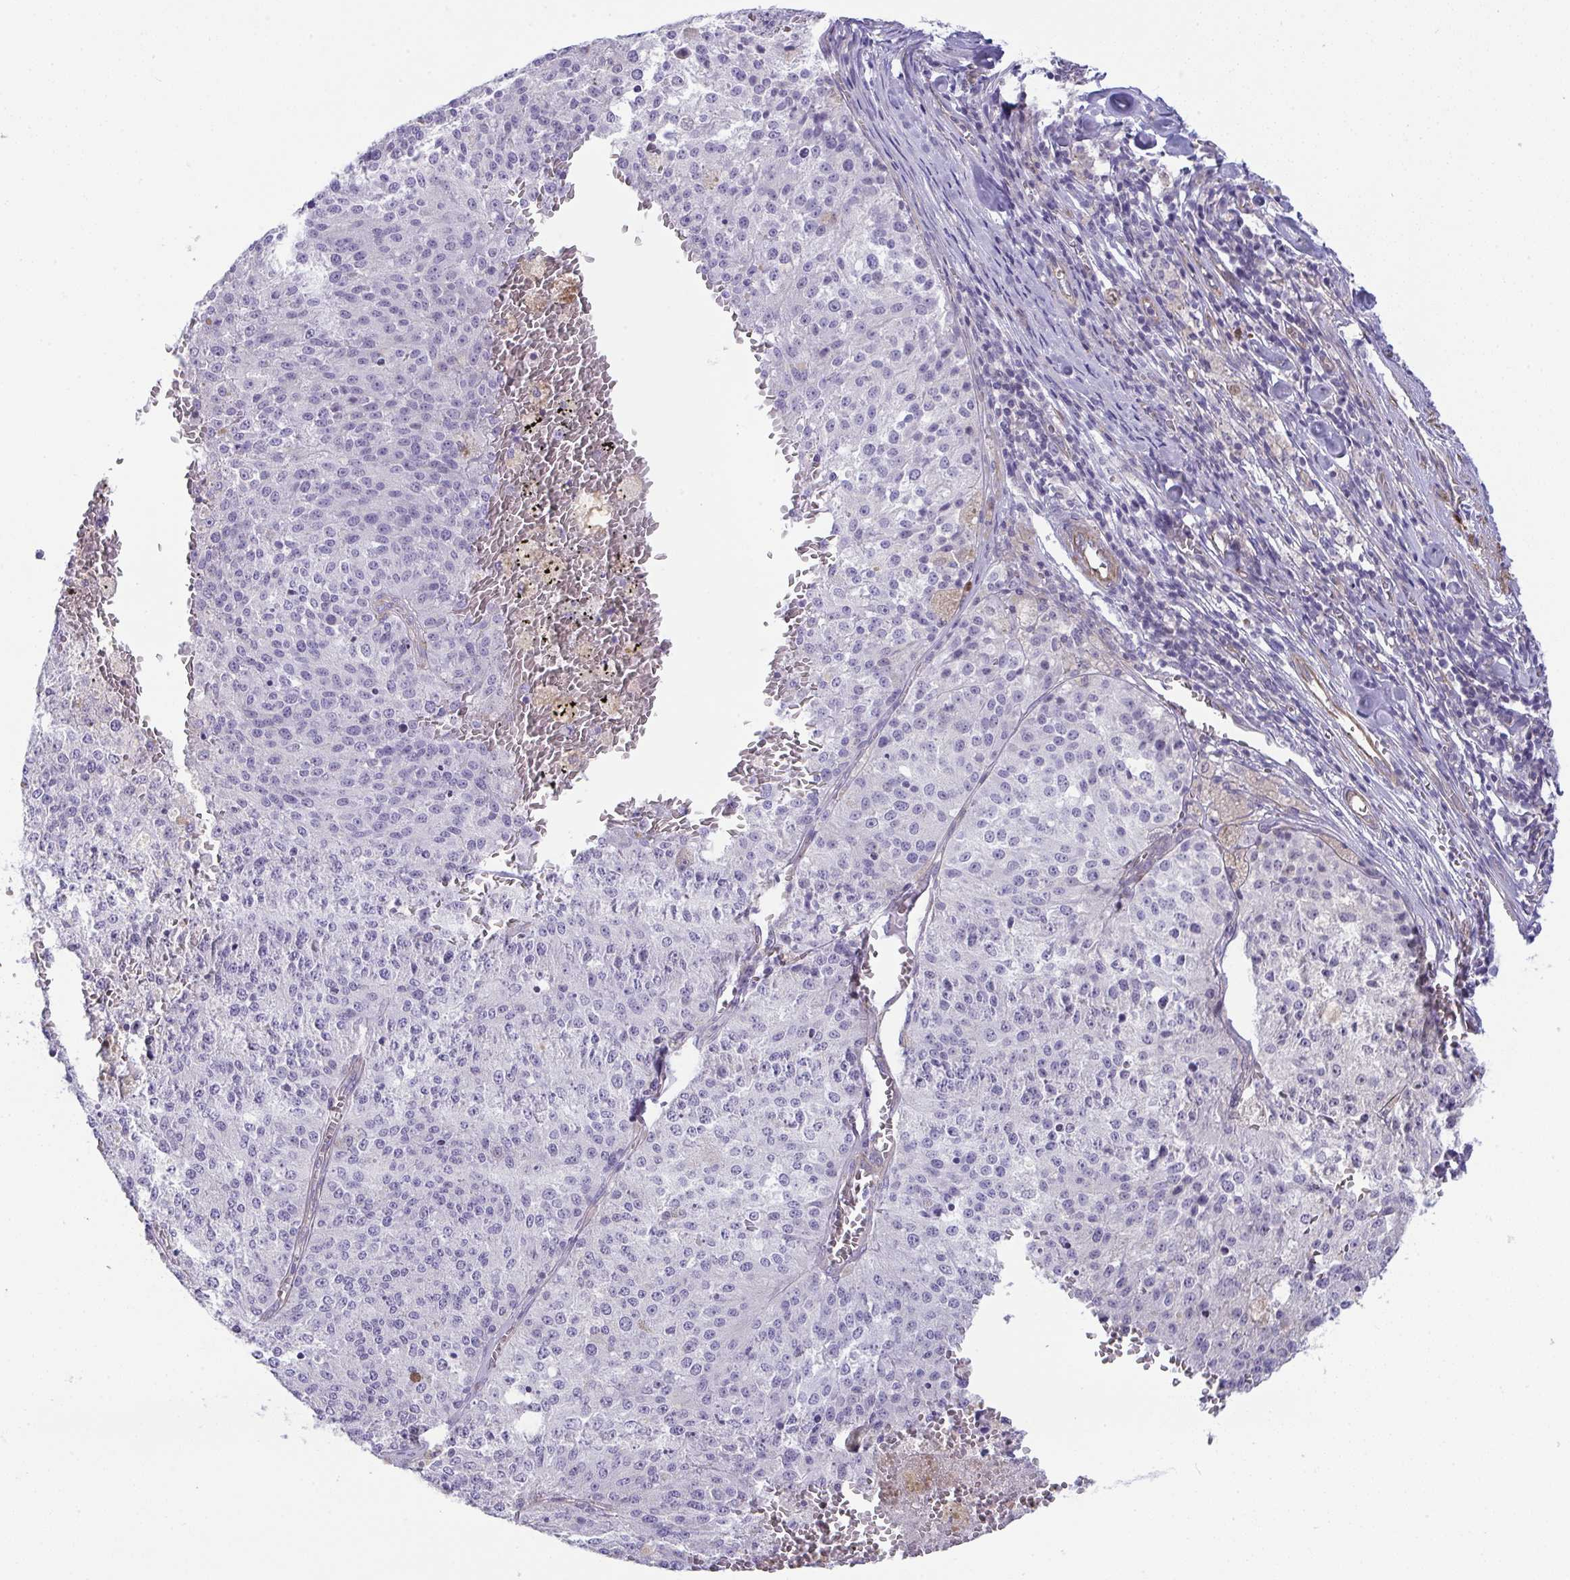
{"staining": {"intensity": "negative", "quantity": "none", "location": "none"}, "tissue": "melanoma", "cell_type": "Tumor cells", "image_type": "cancer", "snomed": [{"axis": "morphology", "description": "Malignant melanoma, Metastatic site"}, {"axis": "topography", "description": "Lymph node"}], "caption": "Human malignant melanoma (metastatic site) stained for a protein using IHC reveals no expression in tumor cells.", "gene": "MYL12A", "patient": {"sex": "female", "age": 64}}